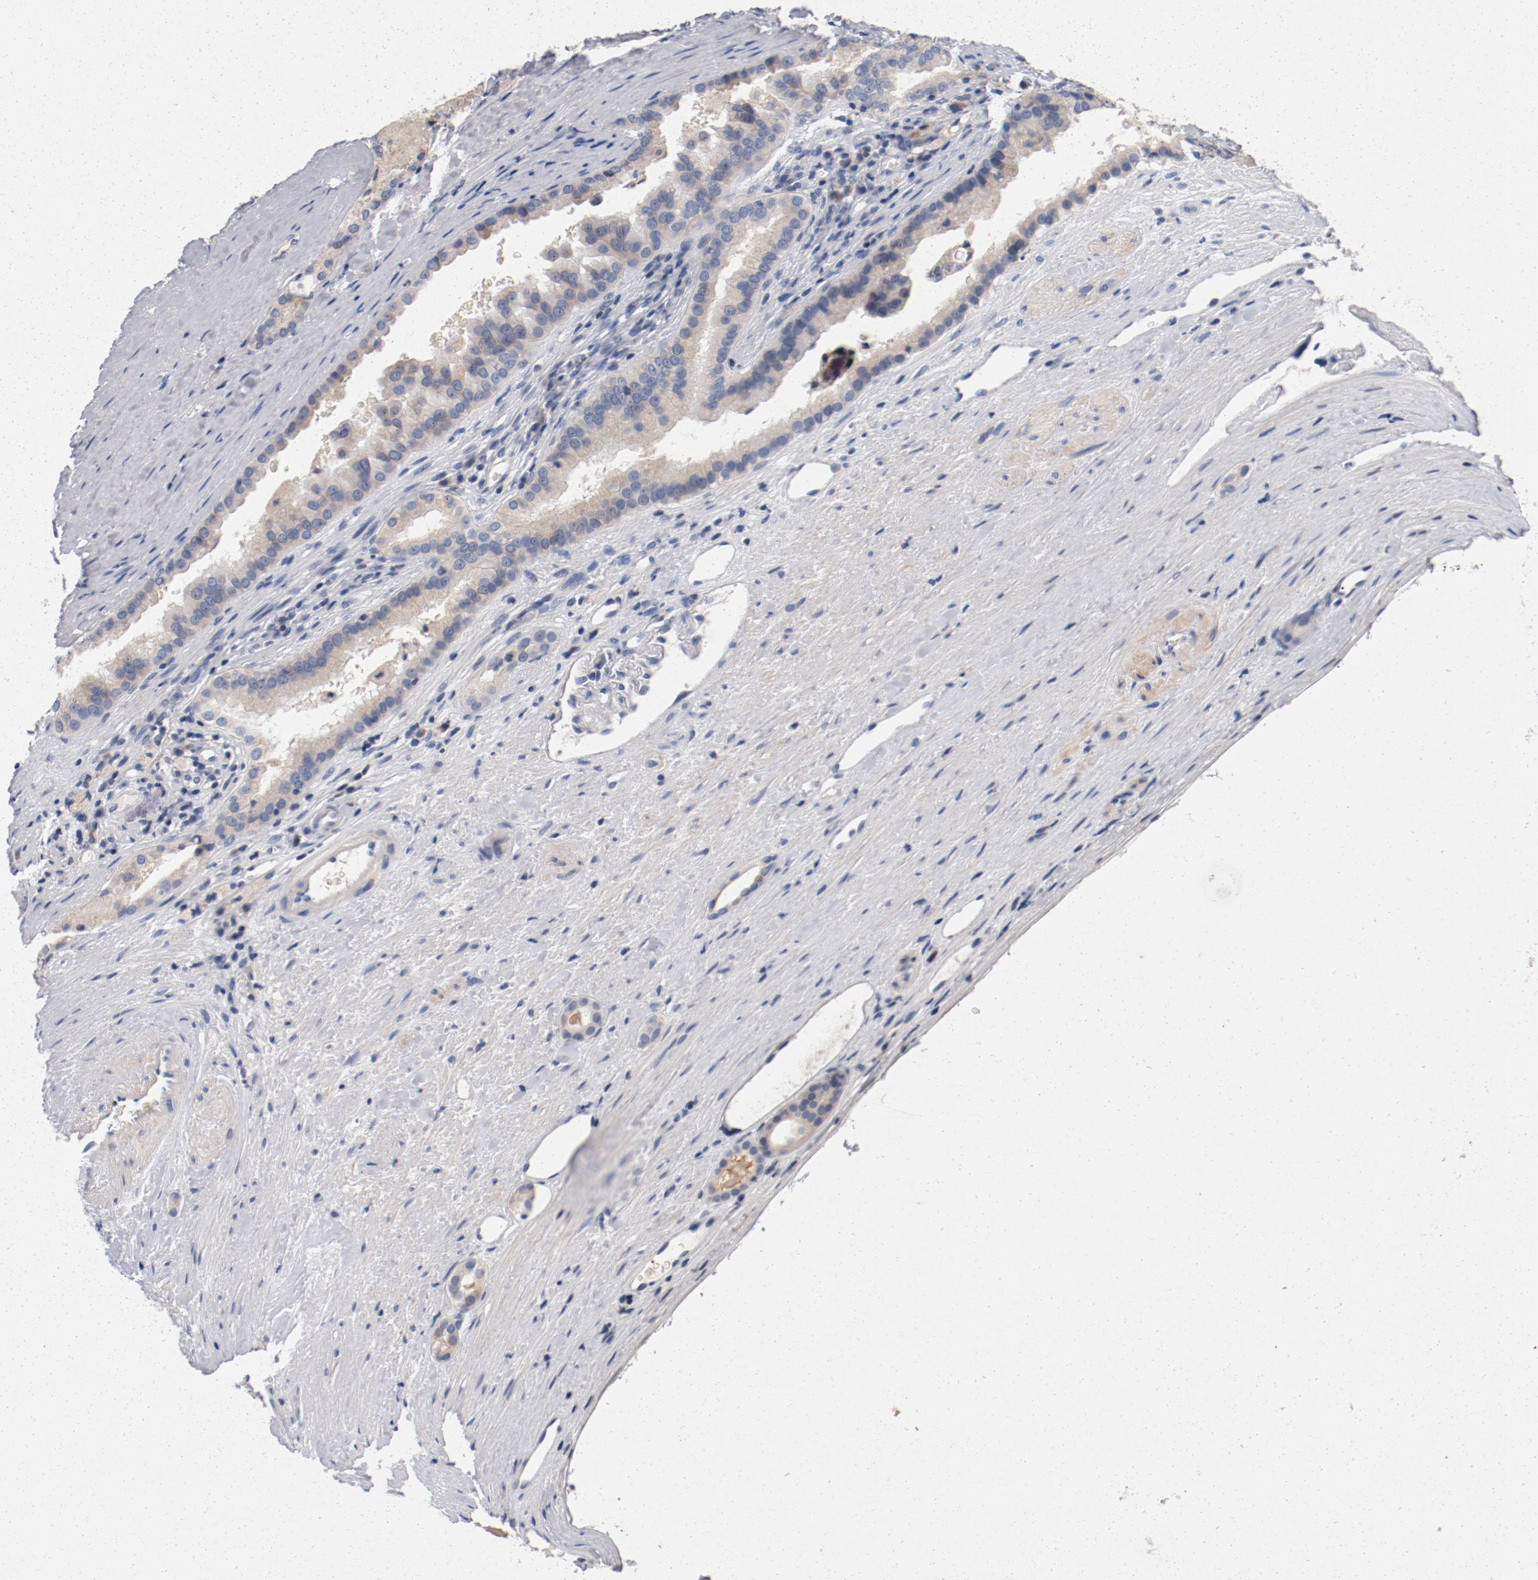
{"staining": {"intensity": "weak", "quantity": "25%-75%", "location": "cytoplasmic/membranous"}, "tissue": "renal cancer", "cell_type": "Tumor cells", "image_type": "cancer", "snomed": [{"axis": "morphology", "description": "Adenocarcinoma, NOS"}, {"axis": "topography", "description": "Kidney"}], "caption": "IHC histopathology image of neoplastic tissue: renal cancer stained using IHC demonstrates low levels of weak protein expression localized specifically in the cytoplasmic/membranous of tumor cells, appearing as a cytoplasmic/membranous brown color.", "gene": "PIM1", "patient": {"sex": "male", "age": 61}}